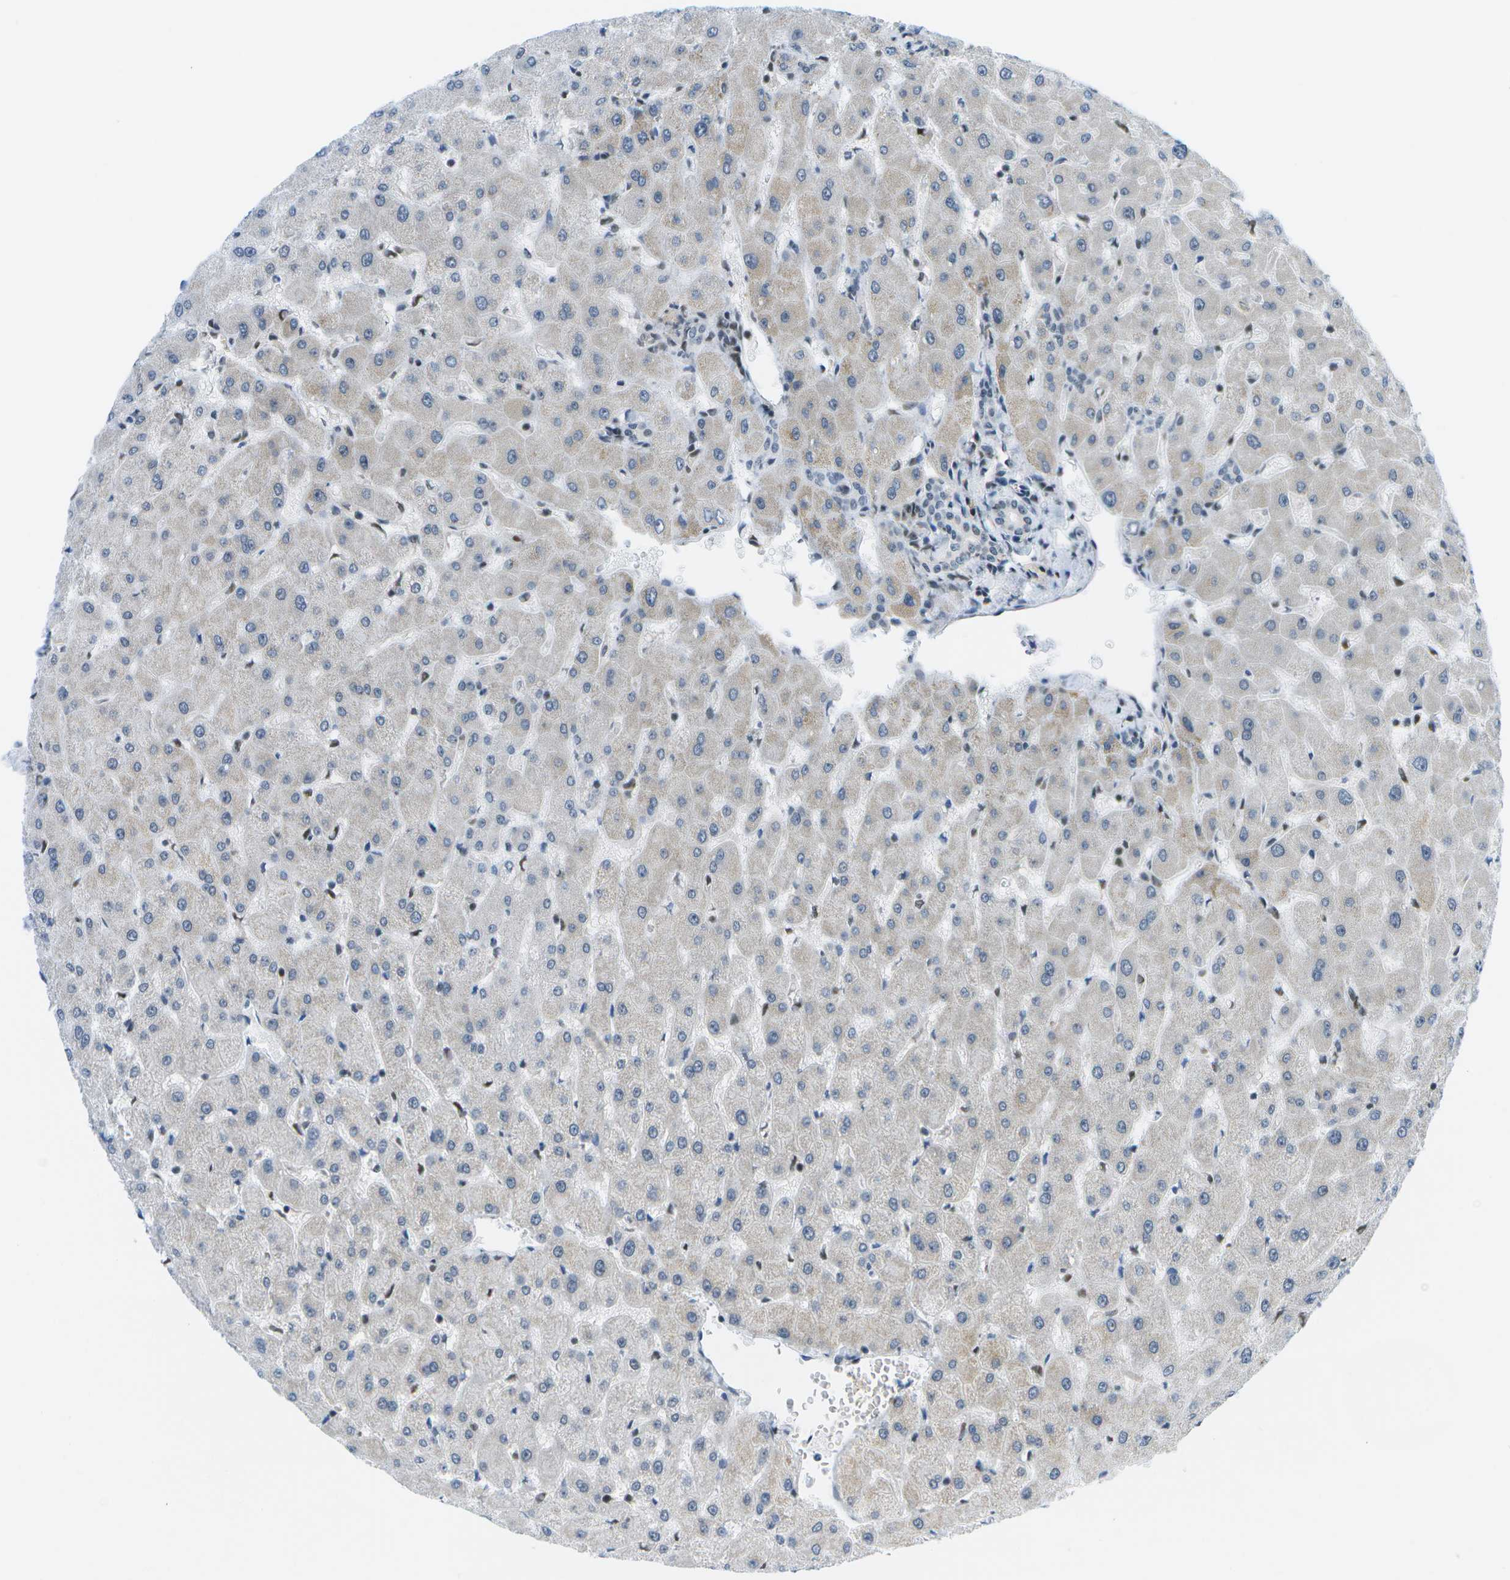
{"staining": {"intensity": "negative", "quantity": "none", "location": "none"}, "tissue": "liver", "cell_type": "Cholangiocytes", "image_type": "normal", "snomed": [{"axis": "morphology", "description": "Normal tissue, NOS"}, {"axis": "topography", "description": "Liver"}], "caption": "Immunohistochemistry (IHC) histopathology image of unremarkable liver: liver stained with DAB shows no significant protein staining in cholangiocytes.", "gene": "PITHD1", "patient": {"sex": "female", "age": 63}}